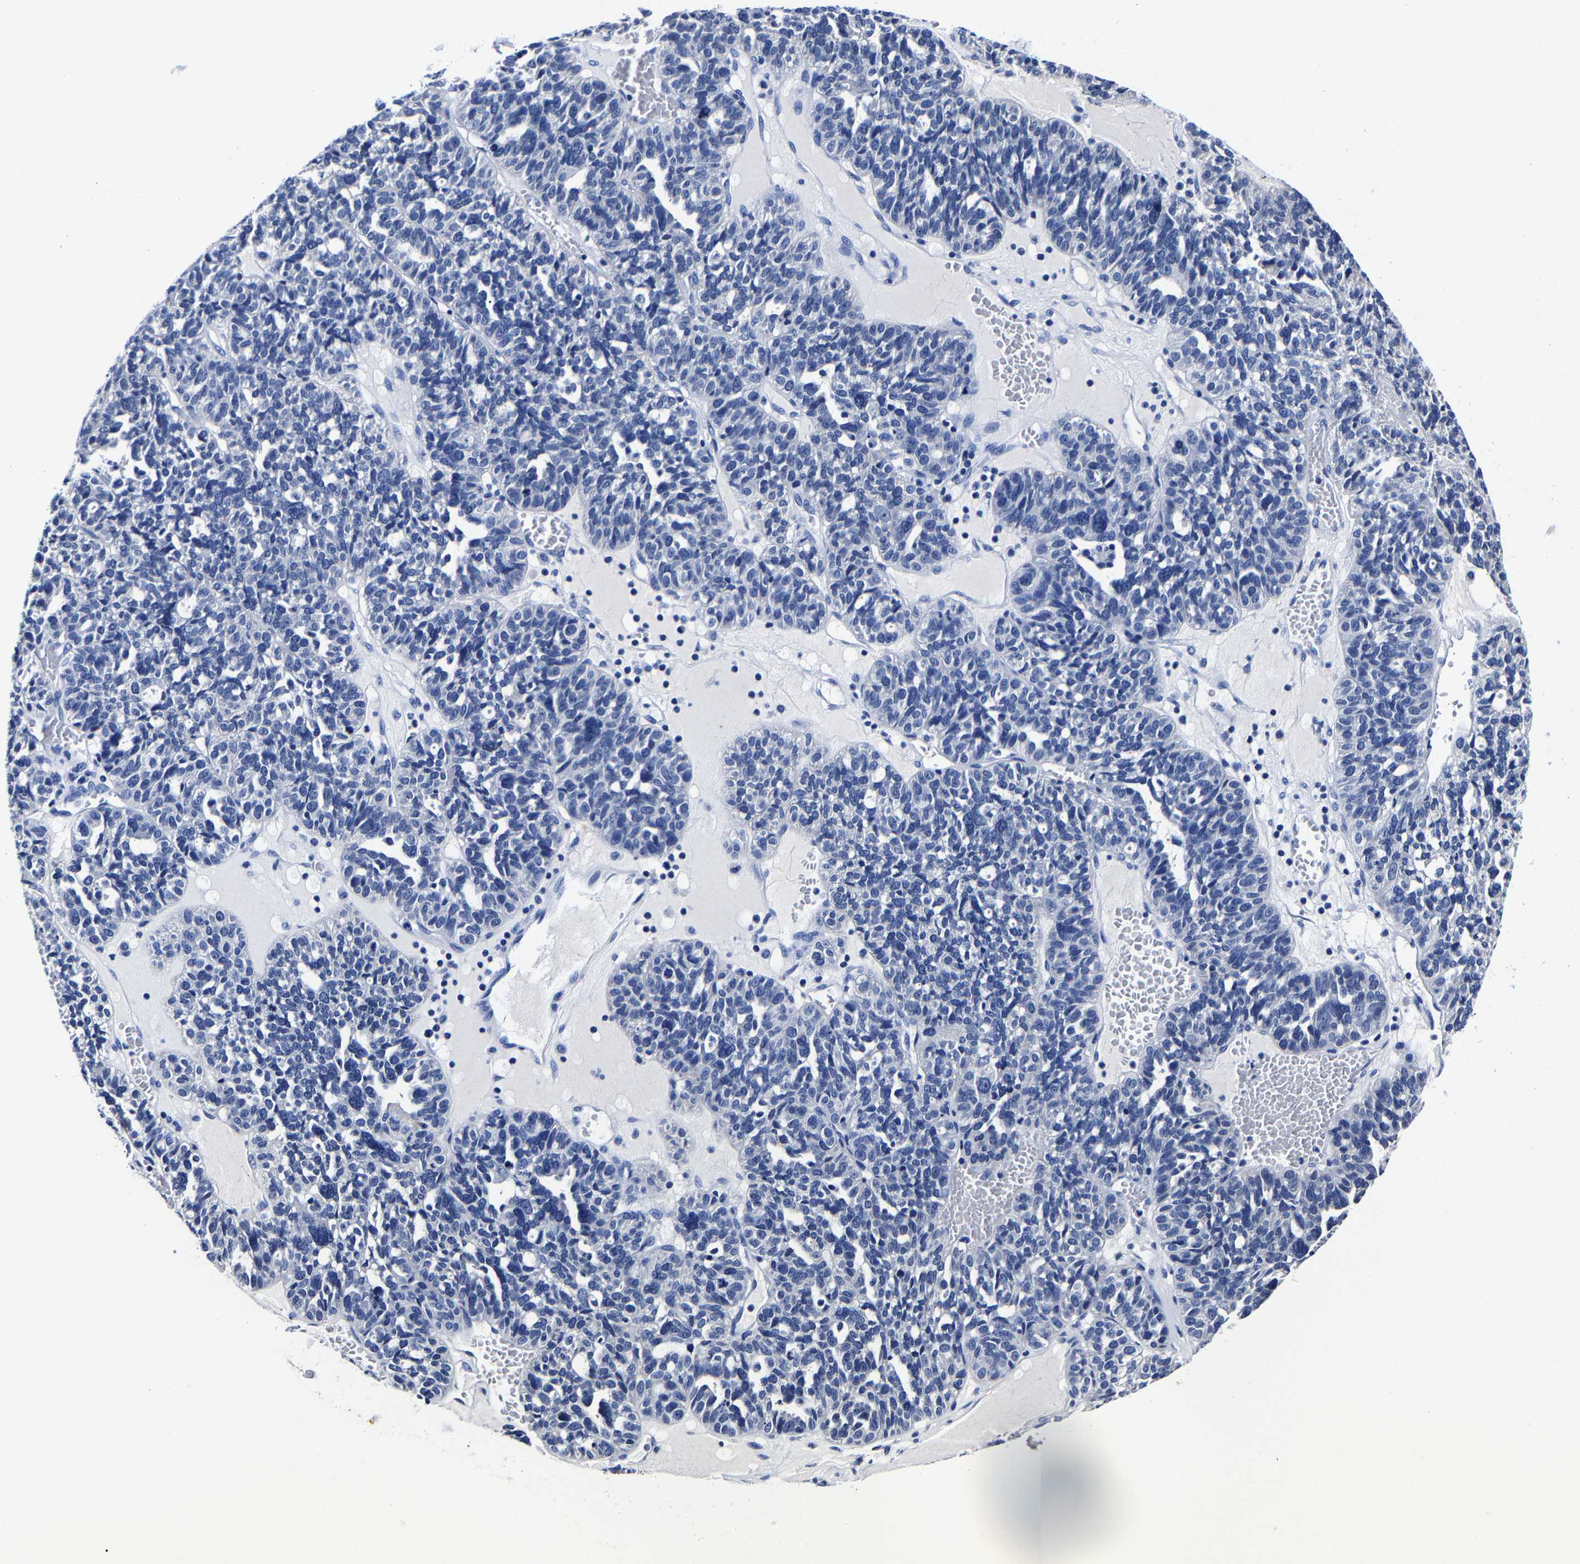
{"staining": {"intensity": "negative", "quantity": "none", "location": "none"}, "tissue": "ovarian cancer", "cell_type": "Tumor cells", "image_type": "cancer", "snomed": [{"axis": "morphology", "description": "Cystadenocarcinoma, serous, NOS"}, {"axis": "topography", "description": "Ovary"}], "caption": "Human serous cystadenocarcinoma (ovarian) stained for a protein using IHC reveals no positivity in tumor cells.", "gene": "CPA2", "patient": {"sex": "female", "age": 59}}